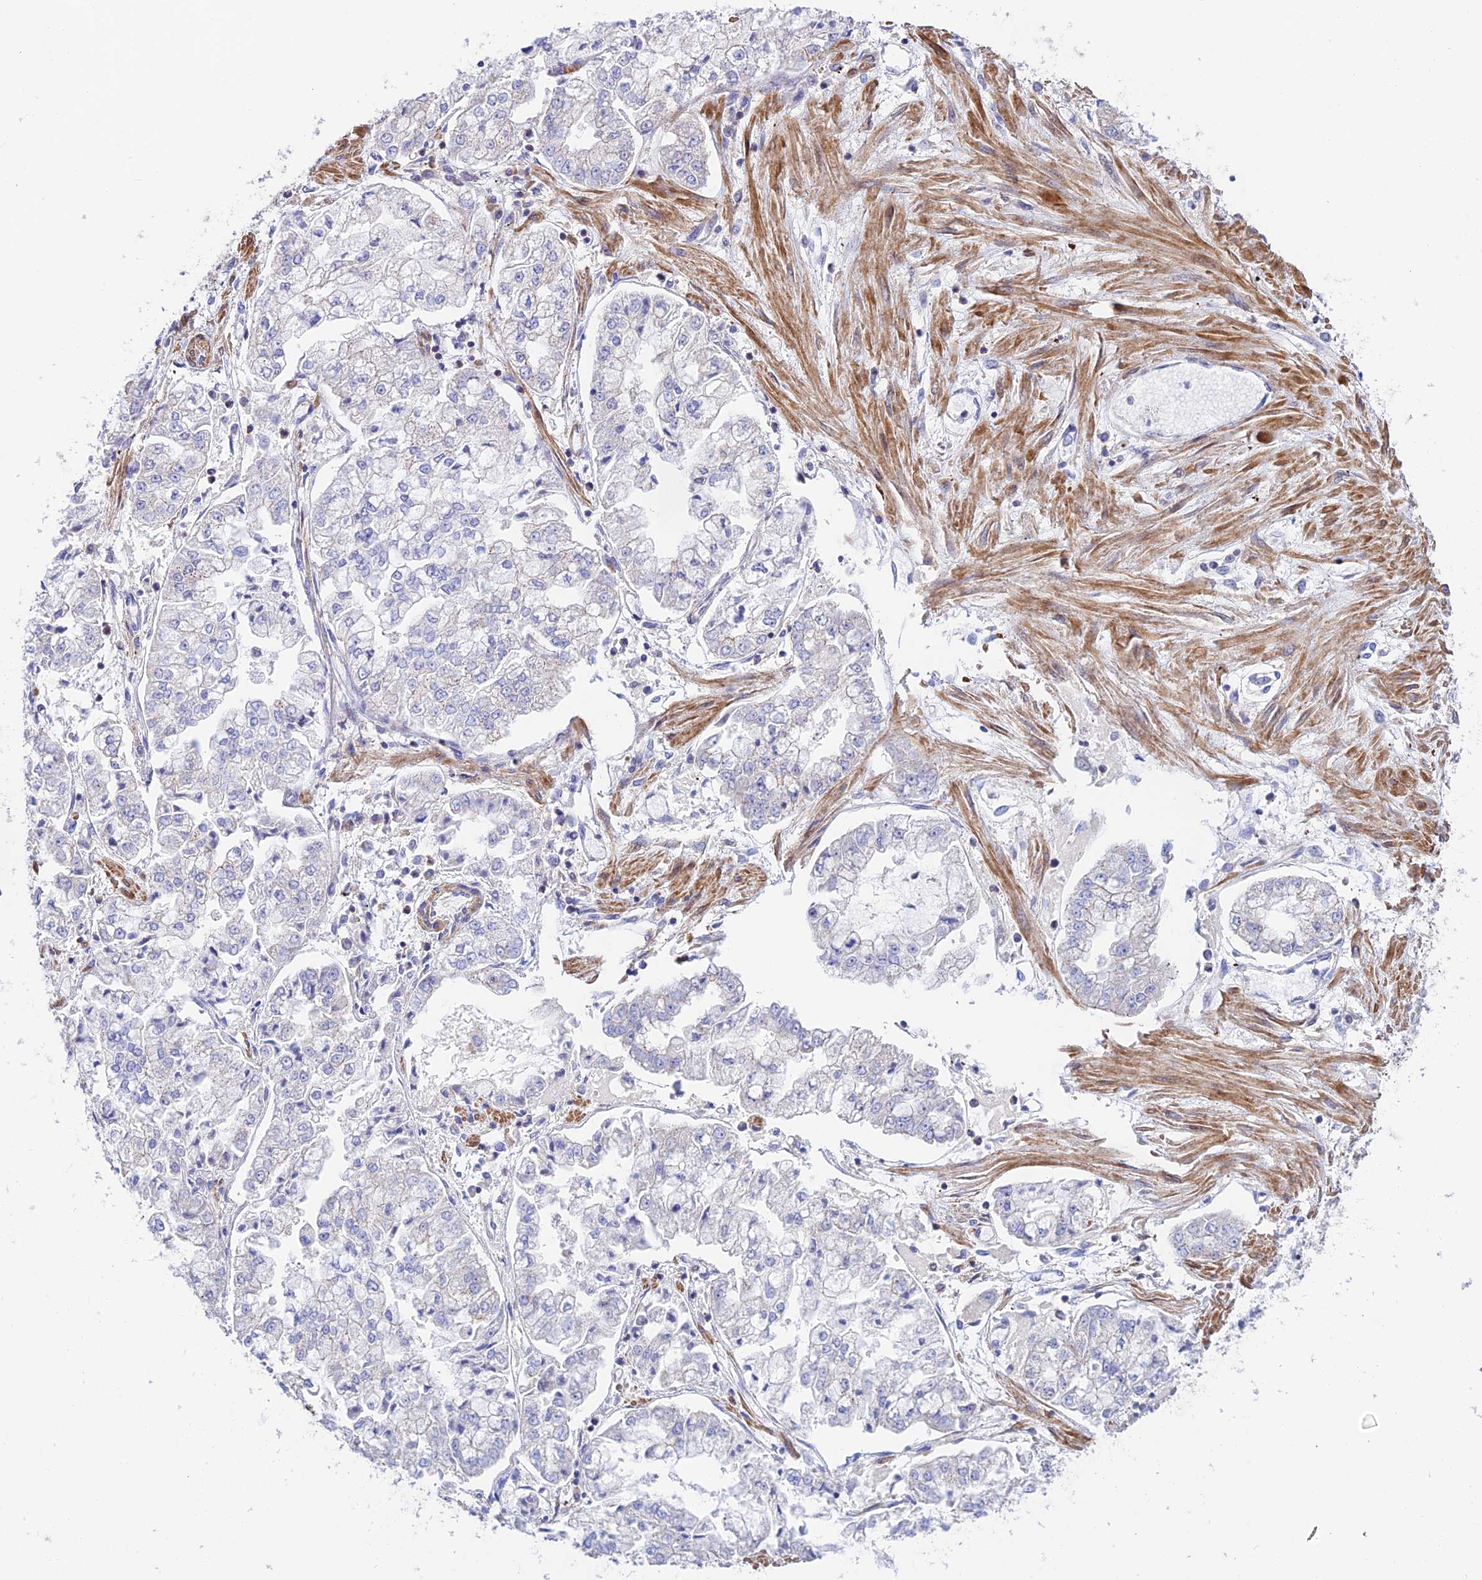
{"staining": {"intensity": "negative", "quantity": "none", "location": "none"}, "tissue": "stomach cancer", "cell_type": "Tumor cells", "image_type": "cancer", "snomed": [{"axis": "morphology", "description": "Adenocarcinoma, NOS"}, {"axis": "topography", "description": "Stomach"}], "caption": "Tumor cells are negative for protein expression in human stomach cancer (adenocarcinoma).", "gene": "PRIM1", "patient": {"sex": "male", "age": 76}}